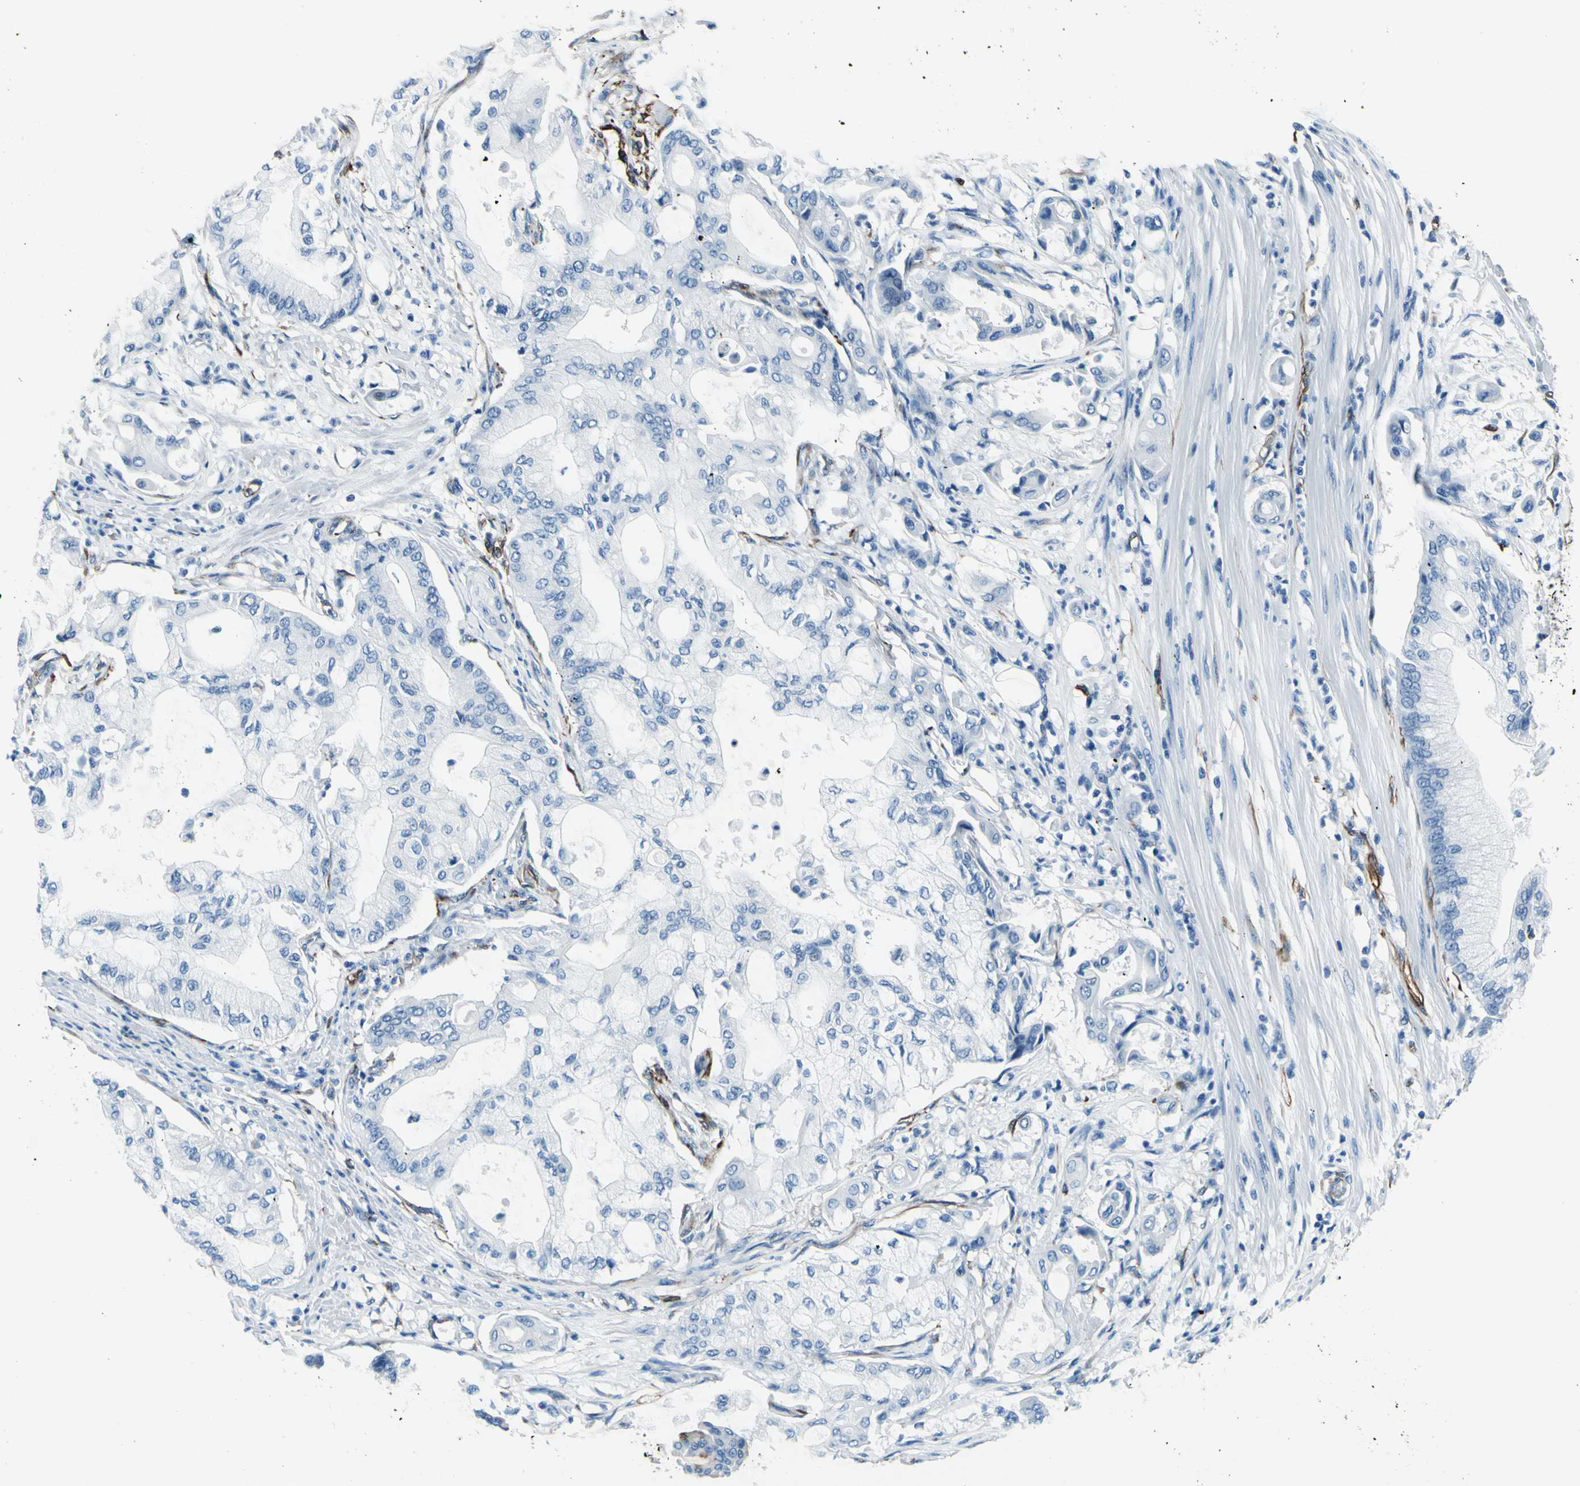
{"staining": {"intensity": "negative", "quantity": "none", "location": "none"}, "tissue": "pancreatic cancer", "cell_type": "Tumor cells", "image_type": "cancer", "snomed": [{"axis": "morphology", "description": "Adenocarcinoma, NOS"}, {"axis": "morphology", "description": "Adenocarcinoma, metastatic, NOS"}, {"axis": "topography", "description": "Lymph node"}, {"axis": "topography", "description": "Pancreas"}, {"axis": "topography", "description": "Duodenum"}], "caption": "An IHC photomicrograph of pancreatic cancer (adenocarcinoma) is shown. There is no staining in tumor cells of pancreatic cancer (adenocarcinoma).", "gene": "PTH2R", "patient": {"sex": "female", "age": 64}}